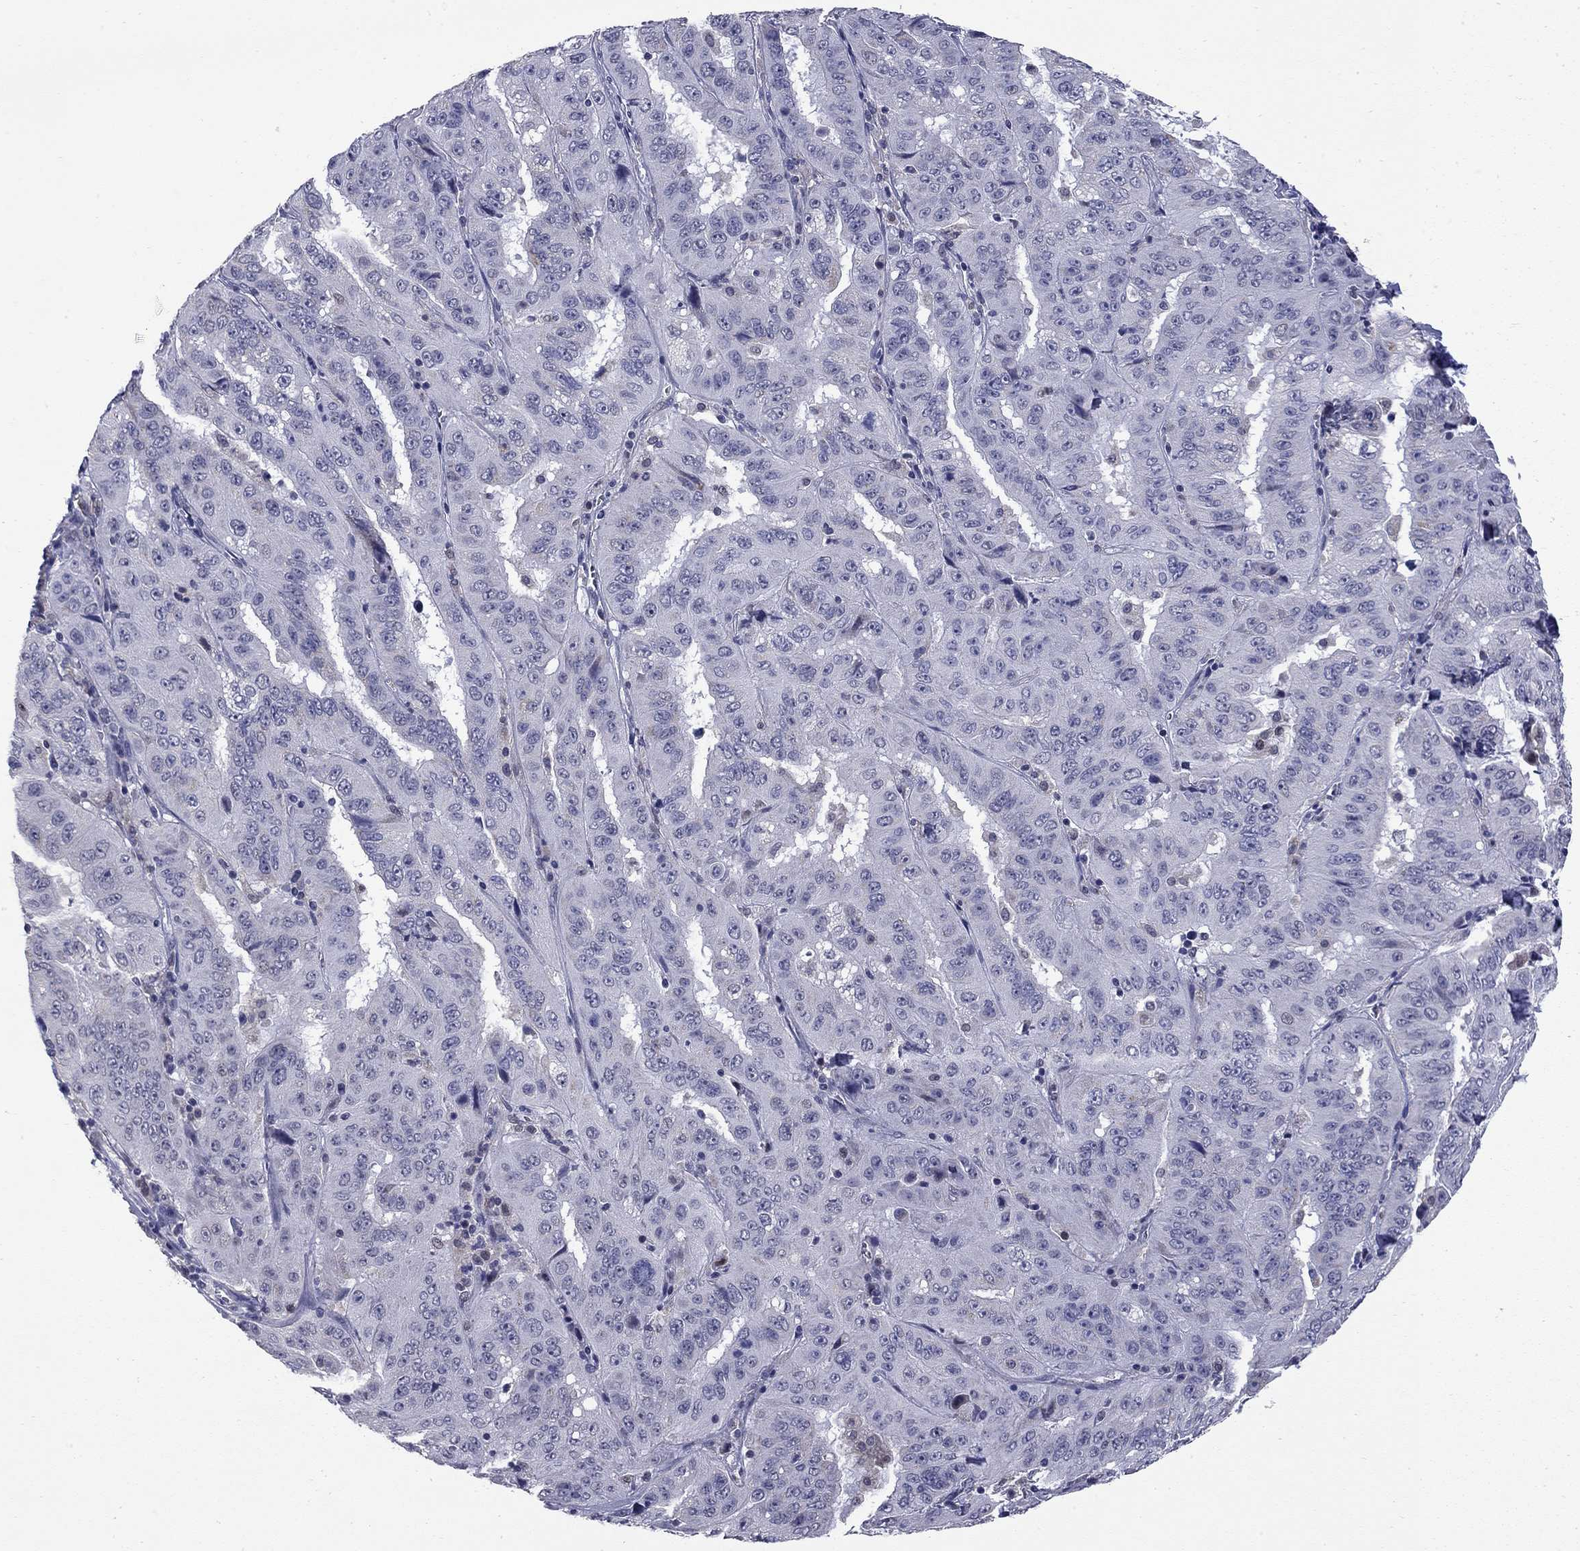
{"staining": {"intensity": "negative", "quantity": "none", "location": "none"}, "tissue": "pancreatic cancer", "cell_type": "Tumor cells", "image_type": "cancer", "snomed": [{"axis": "morphology", "description": "Adenocarcinoma, NOS"}, {"axis": "topography", "description": "Pancreas"}], "caption": "This is an IHC micrograph of adenocarcinoma (pancreatic). There is no positivity in tumor cells.", "gene": "HTR4", "patient": {"sex": "male", "age": 63}}